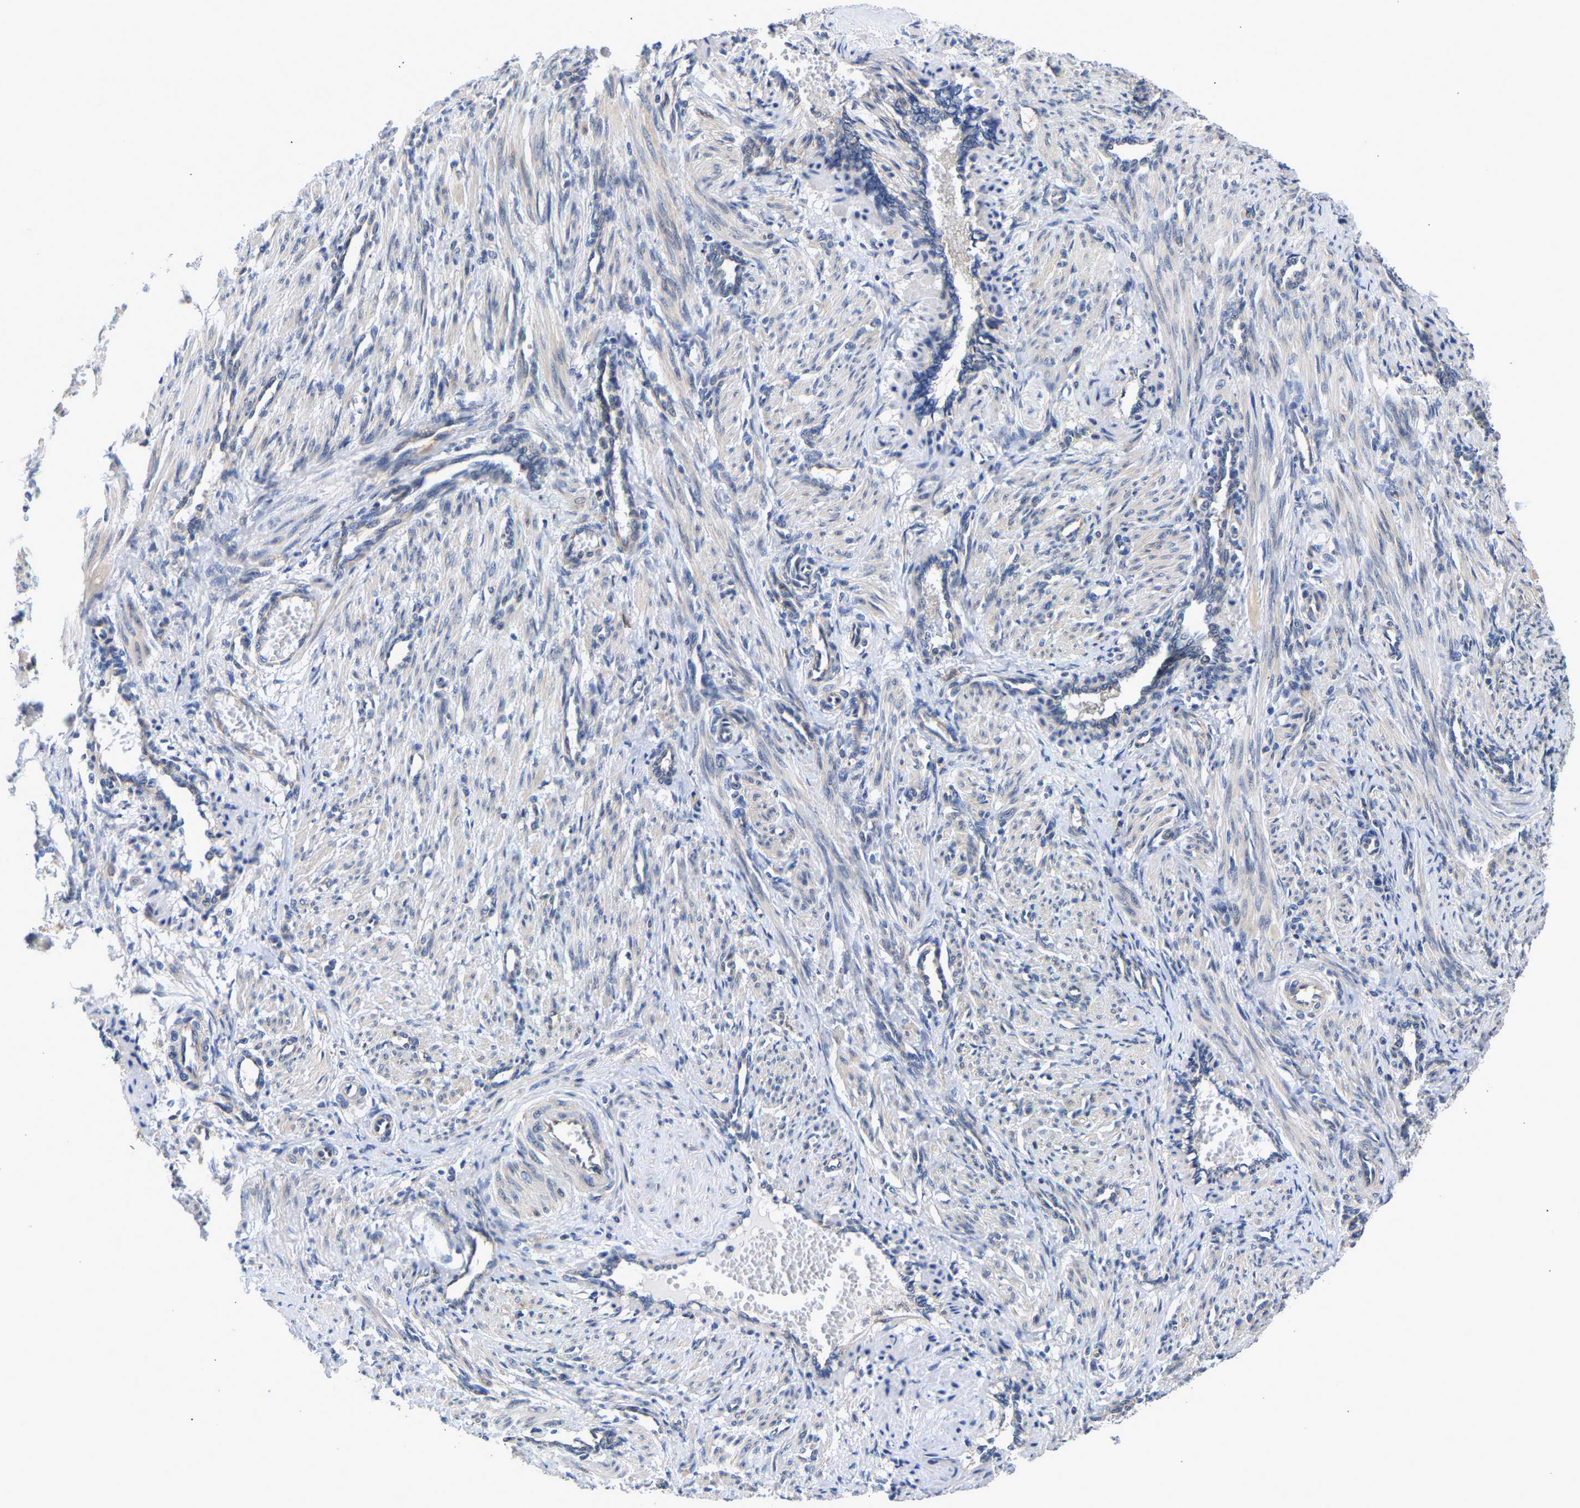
{"staining": {"intensity": "negative", "quantity": "none", "location": "none"}, "tissue": "smooth muscle", "cell_type": "Smooth muscle cells", "image_type": "normal", "snomed": [{"axis": "morphology", "description": "Normal tissue, NOS"}, {"axis": "topography", "description": "Endometrium"}], "caption": "Immunohistochemical staining of benign smooth muscle exhibits no significant expression in smooth muscle cells.", "gene": "CCDC6", "patient": {"sex": "female", "age": 33}}